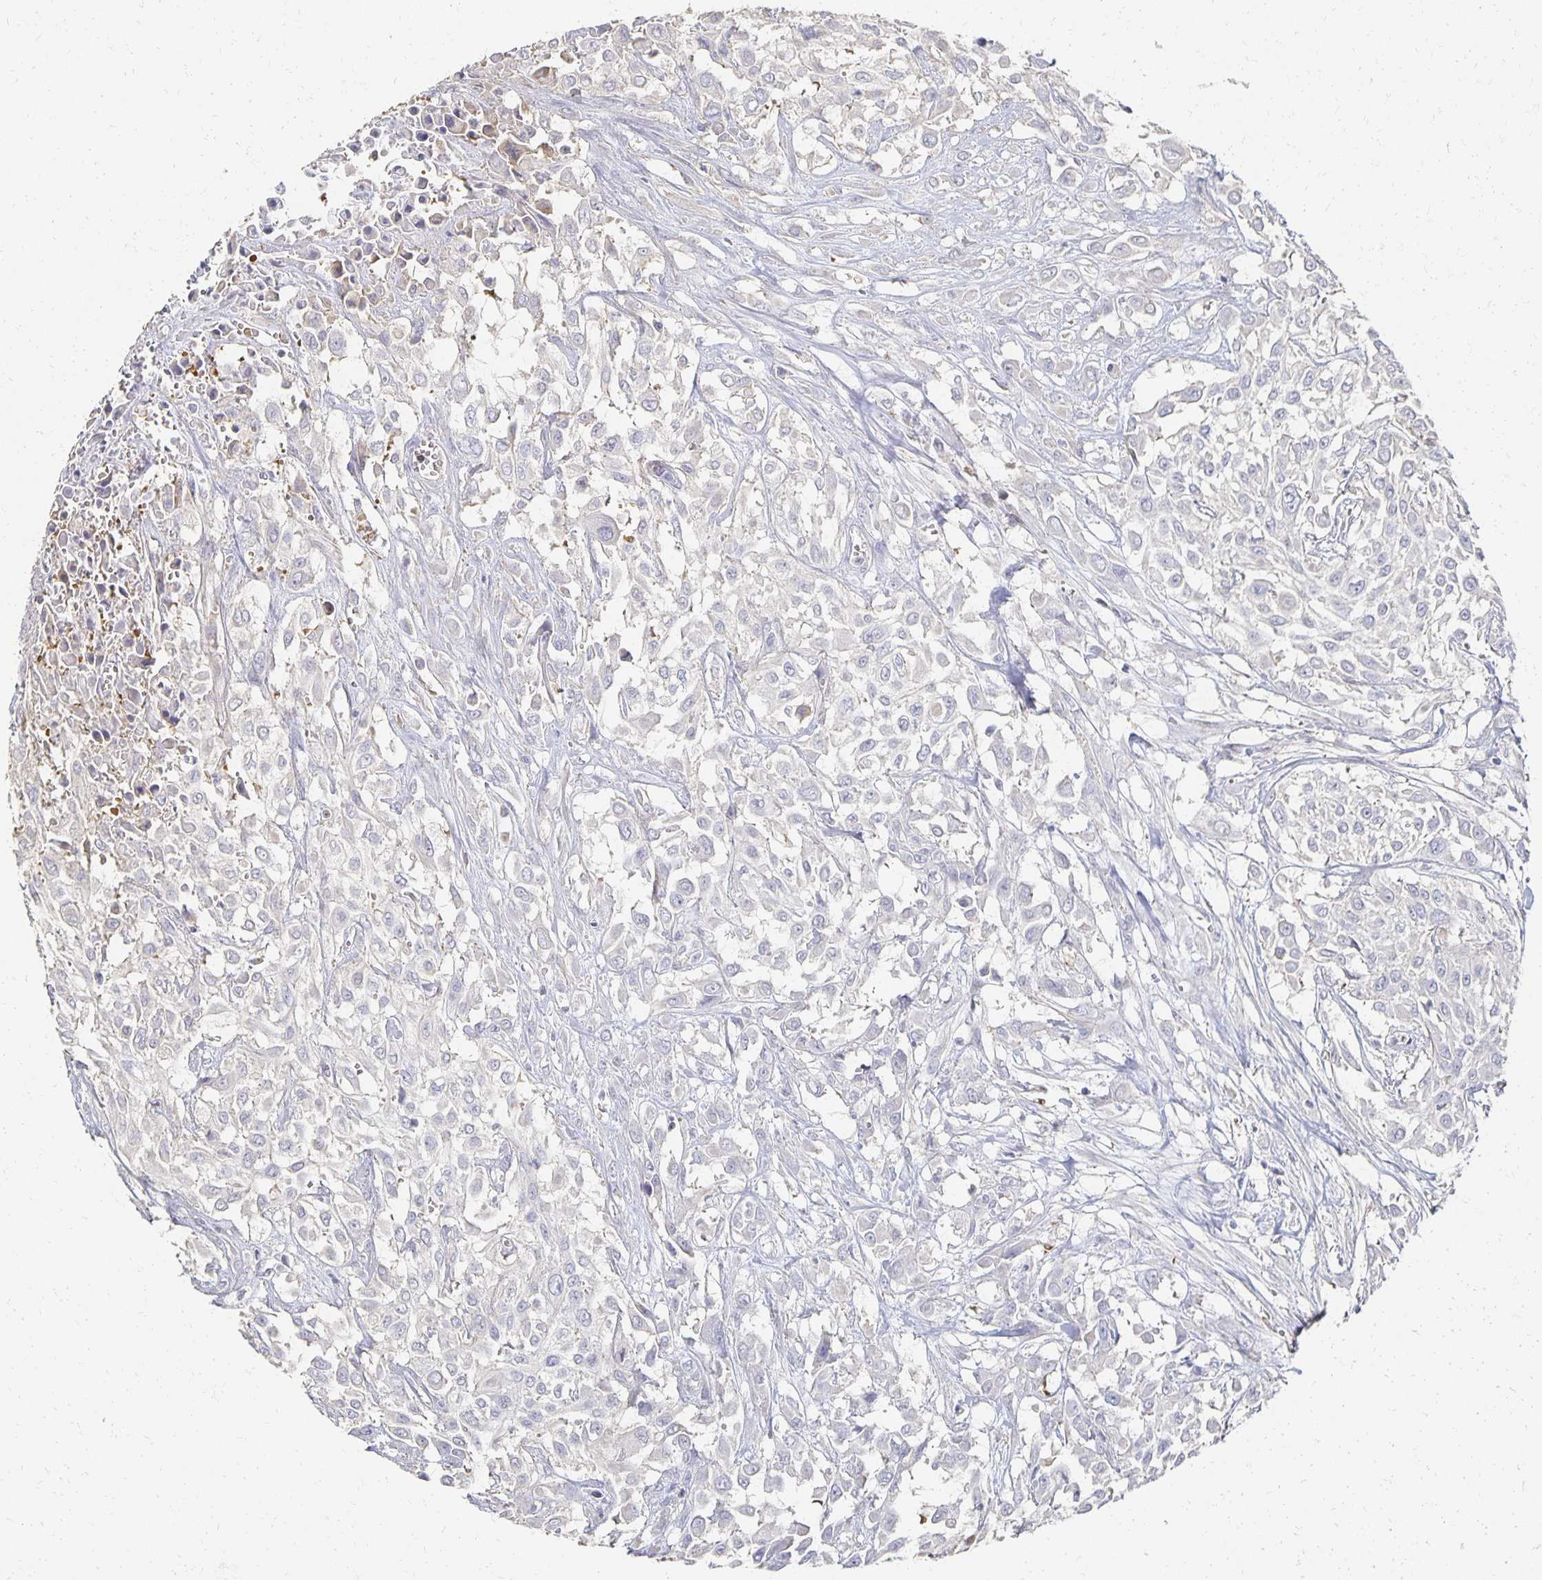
{"staining": {"intensity": "negative", "quantity": "none", "location": "none"}, "tissue": "urothelial cancer", "cell_type": "Tumor cells", "image_type": "cancer", "snomed": [{"axis": "morphology", "description": "Urothelial carcinoma, High grade"}, {"axis": "topography", "description": "Urinary bladder"}], "caption": "High magnification brightfield microscopy of urothelial carcinoma (high-grade) stained with DAB (3,3'-diaminobenzidine) (brown) and counterstained with hematoxylin (blue): tumor cells show no significant expression.", "gene": "CST6", "patient": {"sex": "male", "age": 57}}